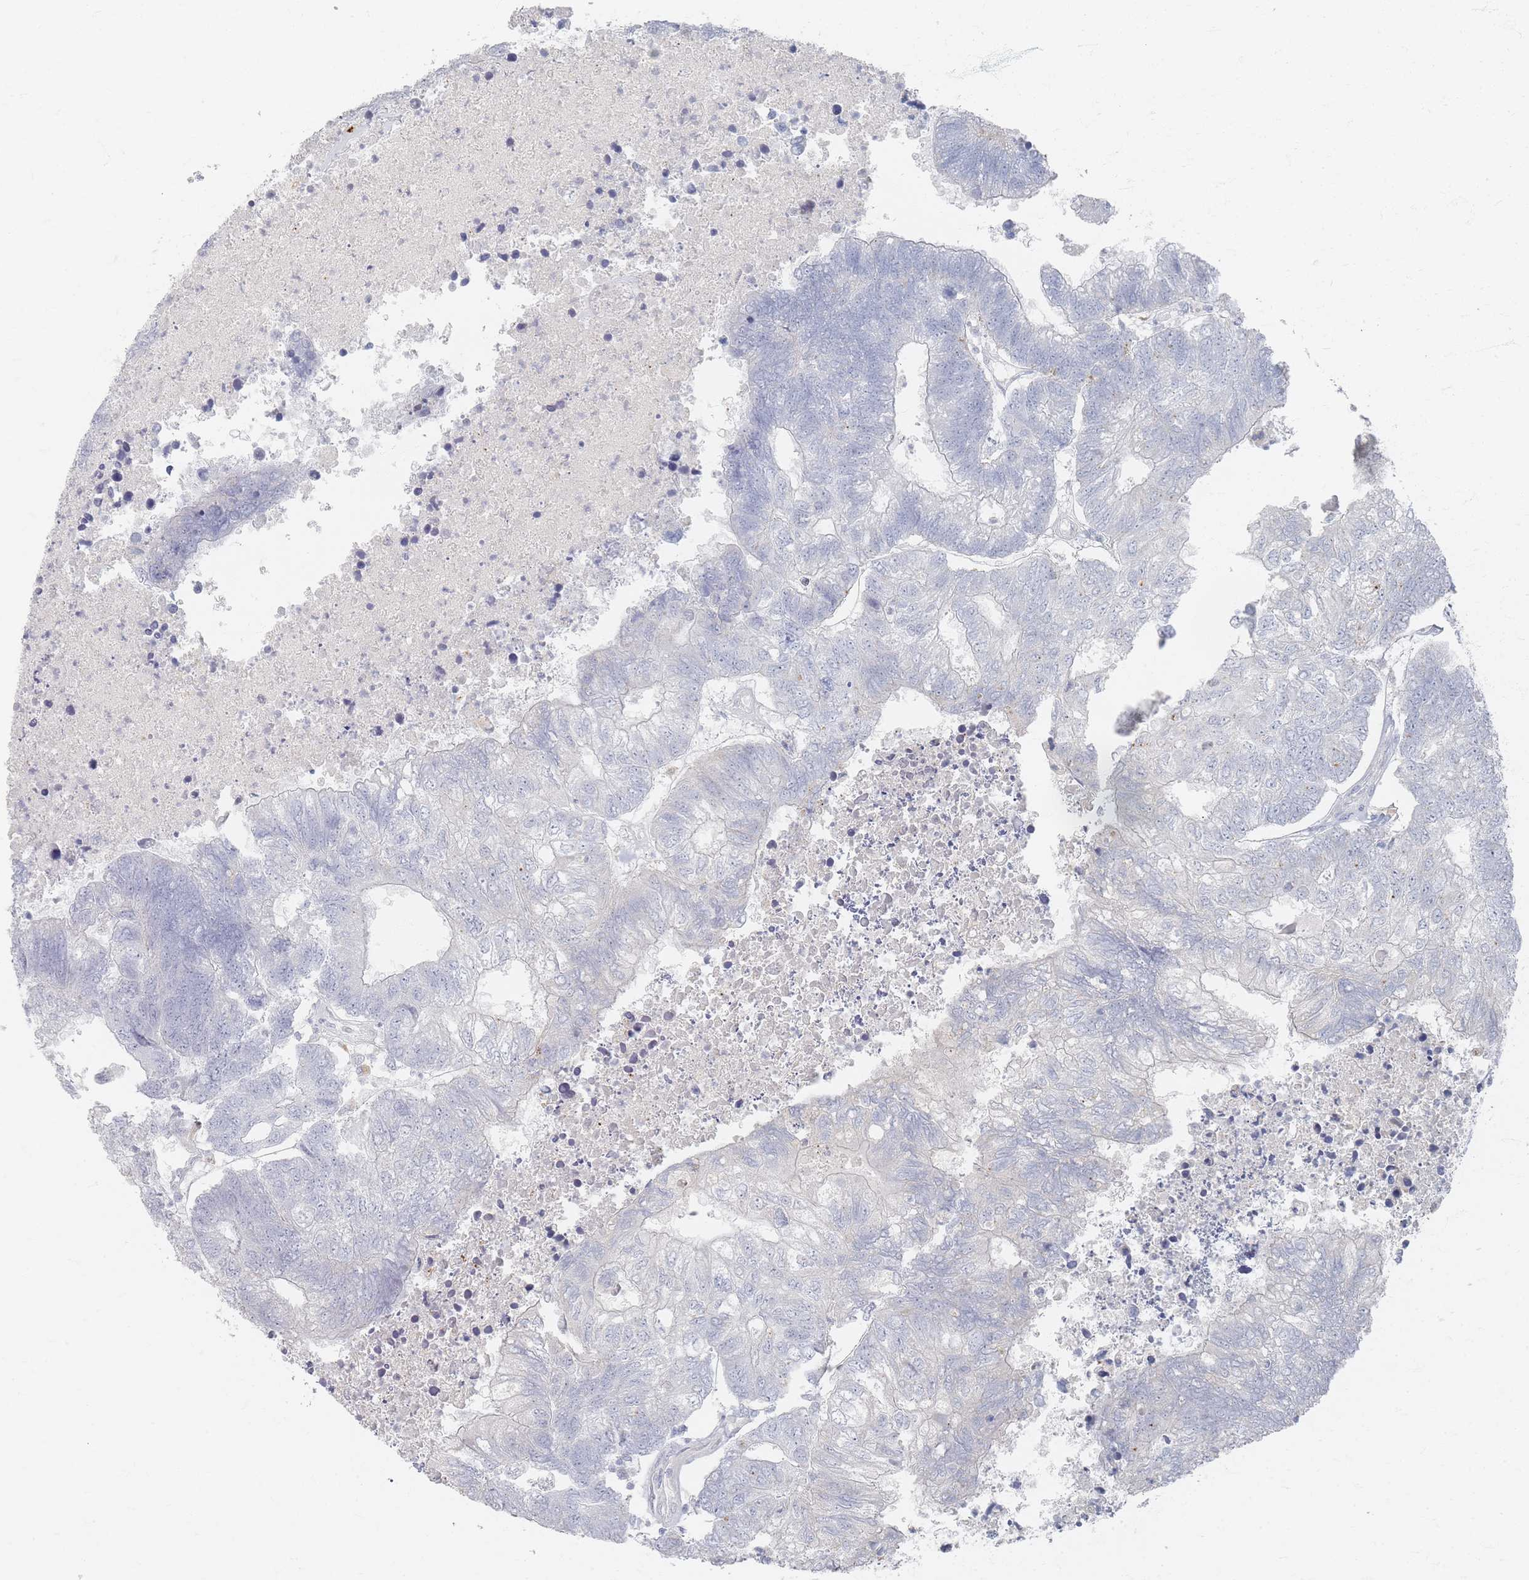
{"staining": {"intensity": "negative", "quantity": "none", "location": "none"}, "tissue": "colorectal cancer", "cell_type": "Tumor cells", "image_type": "cancer", "snomed": [{"axis": "morphology", "description": "Adenocarcinoma, NOS"}, {"axis": "topography", "description": "Colon"}], "caption": "Colorectal adenocarcinoma stained for a protein using immunohistochemistry shows no positivity tumor cells.", "gene": "SLC2A11", "patient": {"sex": "female", "age": 48}}